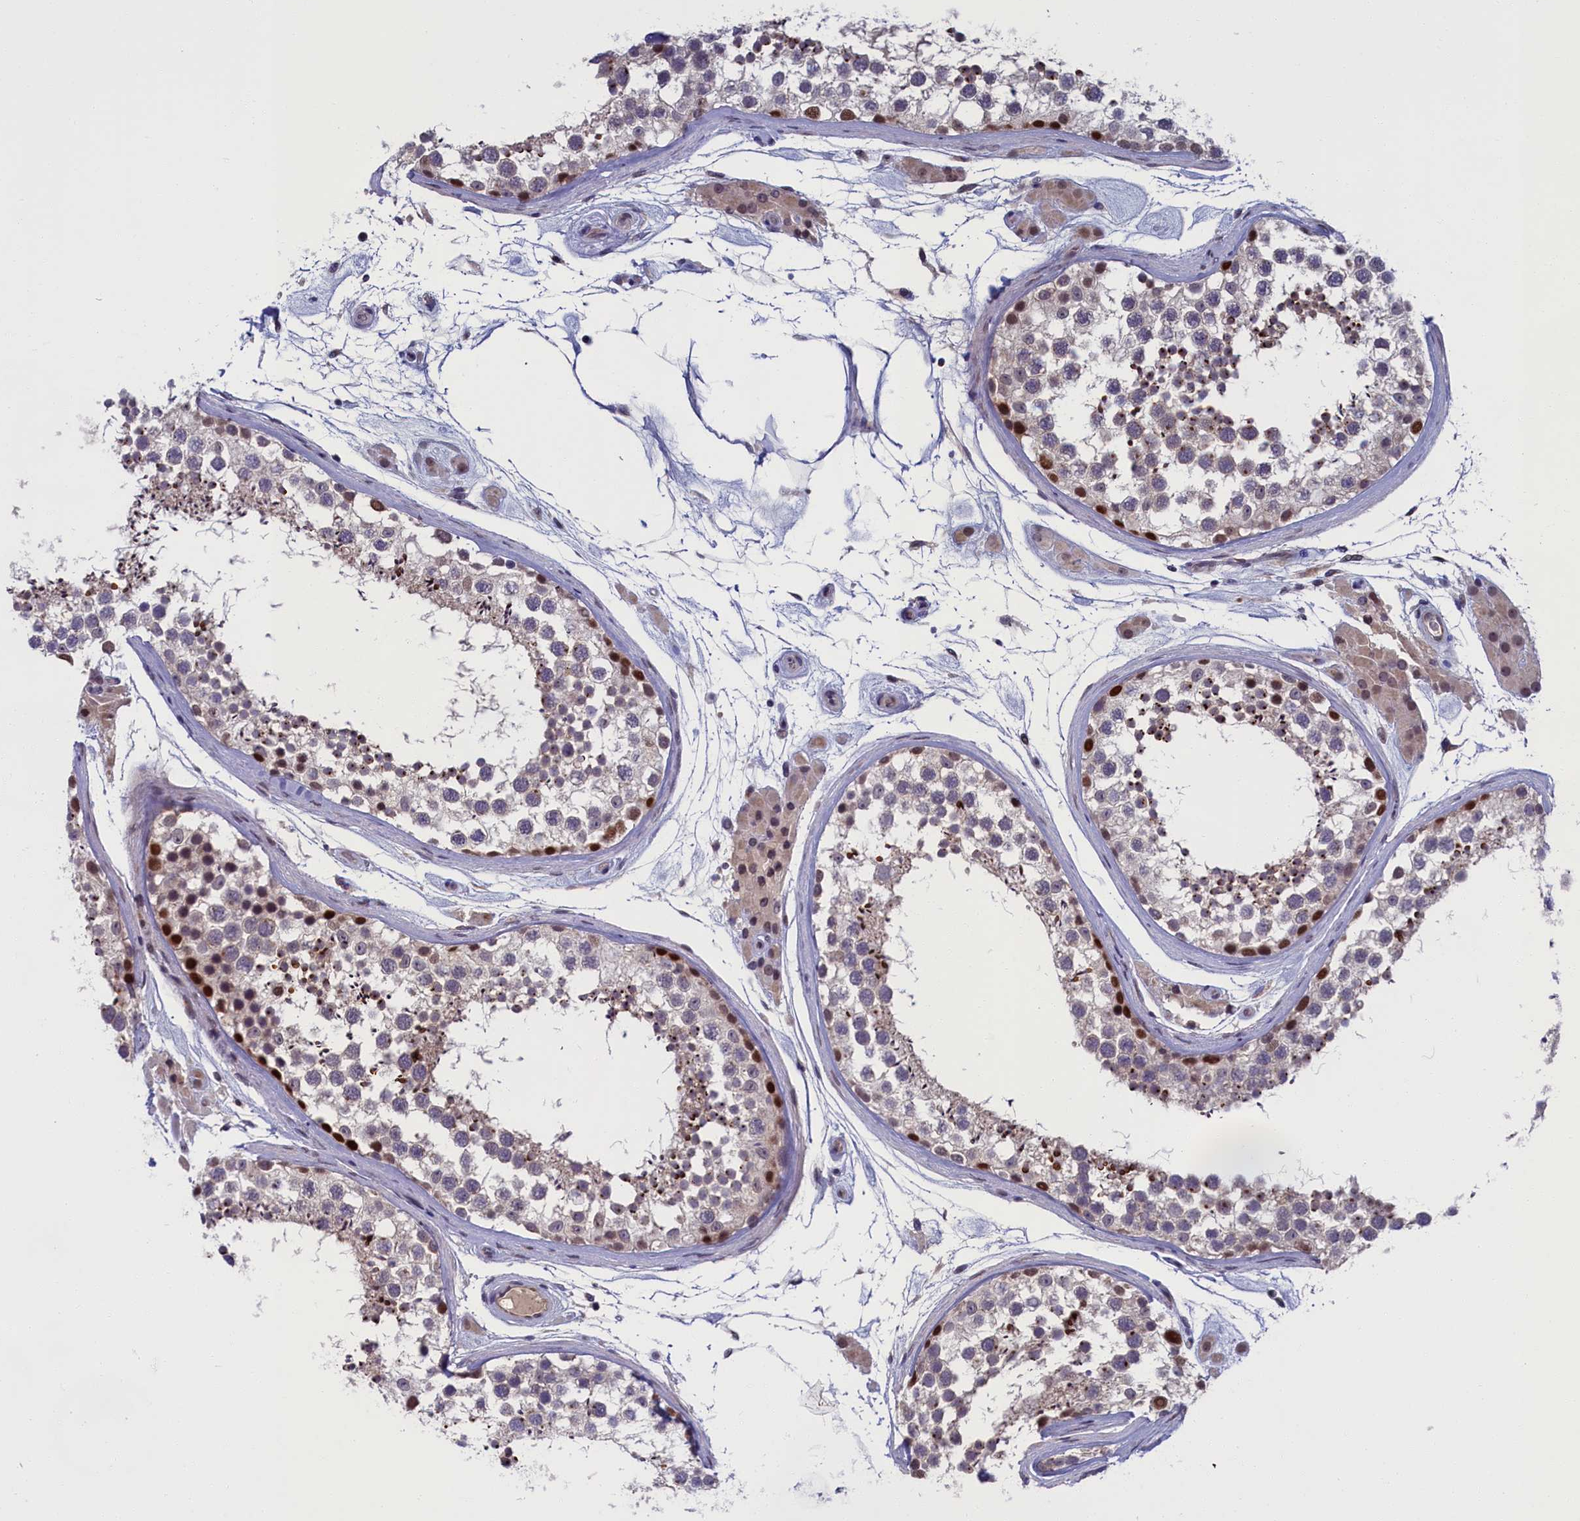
{"staining": {"intensity": "moderate", "quantity": "25%-75%", "location": "nuclear"}, "tissue": "testis", "cell_type": "Cells in seminiferous ducts", "image_type": "normal", "snomed": [{"axis": "morphology", "description": "Normal tissue, NOS"}, {"axis": "topography", "description": "Testis"}], "caption": "High-power microscopy captured an immunohistochemistry histopathology image of normal testis, revealing moderate nuclear expression in about 25%-75% of cells in seminiferous ducts. Using DAB (3,3'-diaminobenzidine) (brown) and hematoxylin (blue) stains, captured at high magnification using brightfield microscopy.", "gene": "LIG1", "patient": {"sex": "male", "age": 46}}